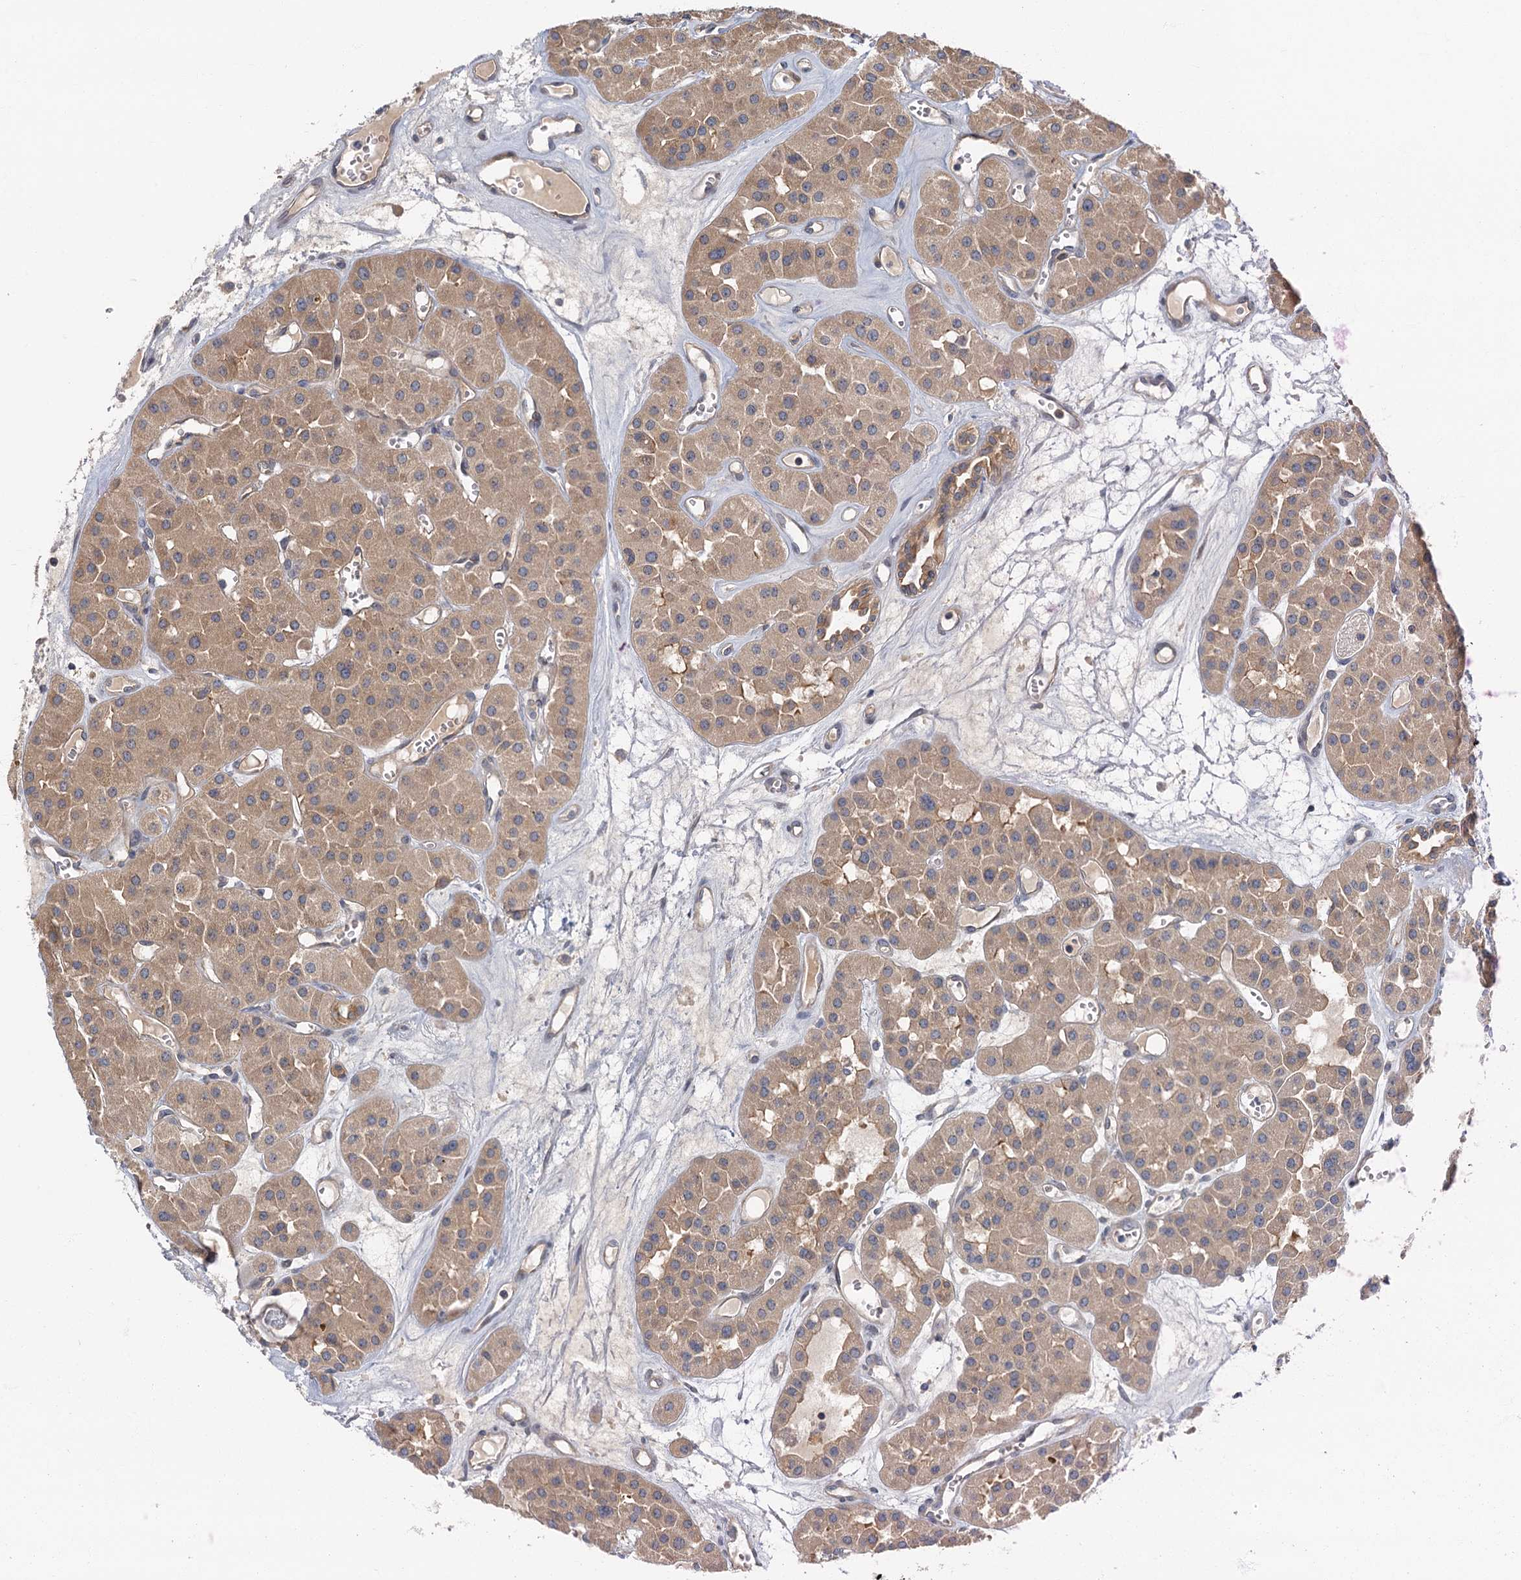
{"staining": {"intensity": "weak", "quantity": ">75%", "location": "cytoplasmic/membranous"}, "tissue": "renal cancer", "cell_type": "Tumor cells", "image_type": "cancer", "snomed": [{"axis": "morphology", "description": "Carcinoma, NOS"}, {"axis": "topography", "description": "Kidney"}], "caption": "Renal cancer (carcinoma) tissue displays weak cytoplasmic/membranous staining in approximately >75% of tumor cells", "gene": "CKAP2L", "patient": {"sex": "female", "age": 75}}